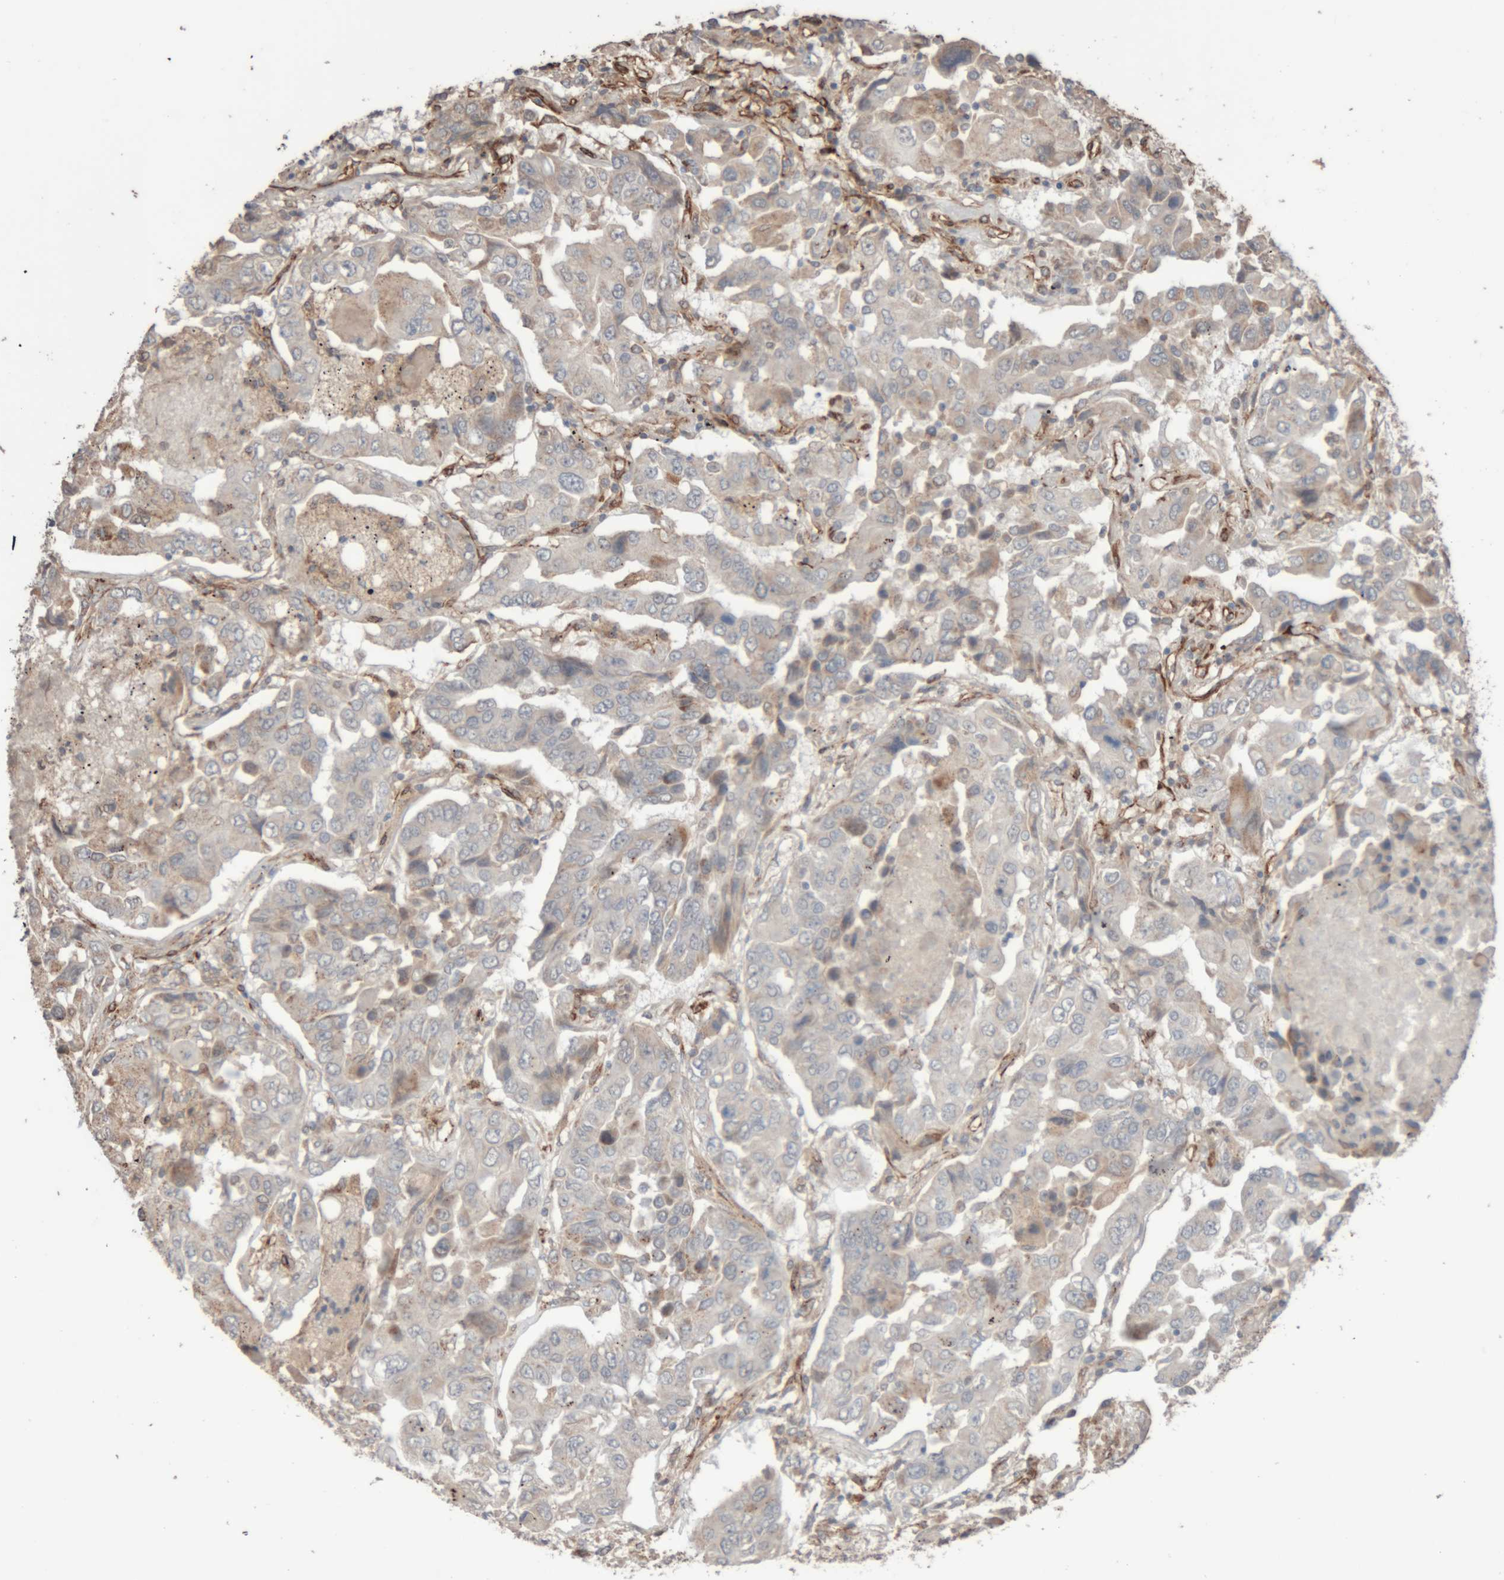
{"staining": {"intensity": "negative", "quantity": "none", "location": "none"}, "tissue": "lung cancer", "cell_type": "Tumor cells", "image_type": "cancer", "snomed": [{"axis": "morphology", "description": "Adenocarcinoma, NOS"}, {"axis": "topography", "description": "Lung"}], "caption": "Protein analysis of lung cancer (adenocarcinoma) shows no significant expression in tumor cells.", "gene": "RAB32", "patient": {"sex": "female", "age": 65}}